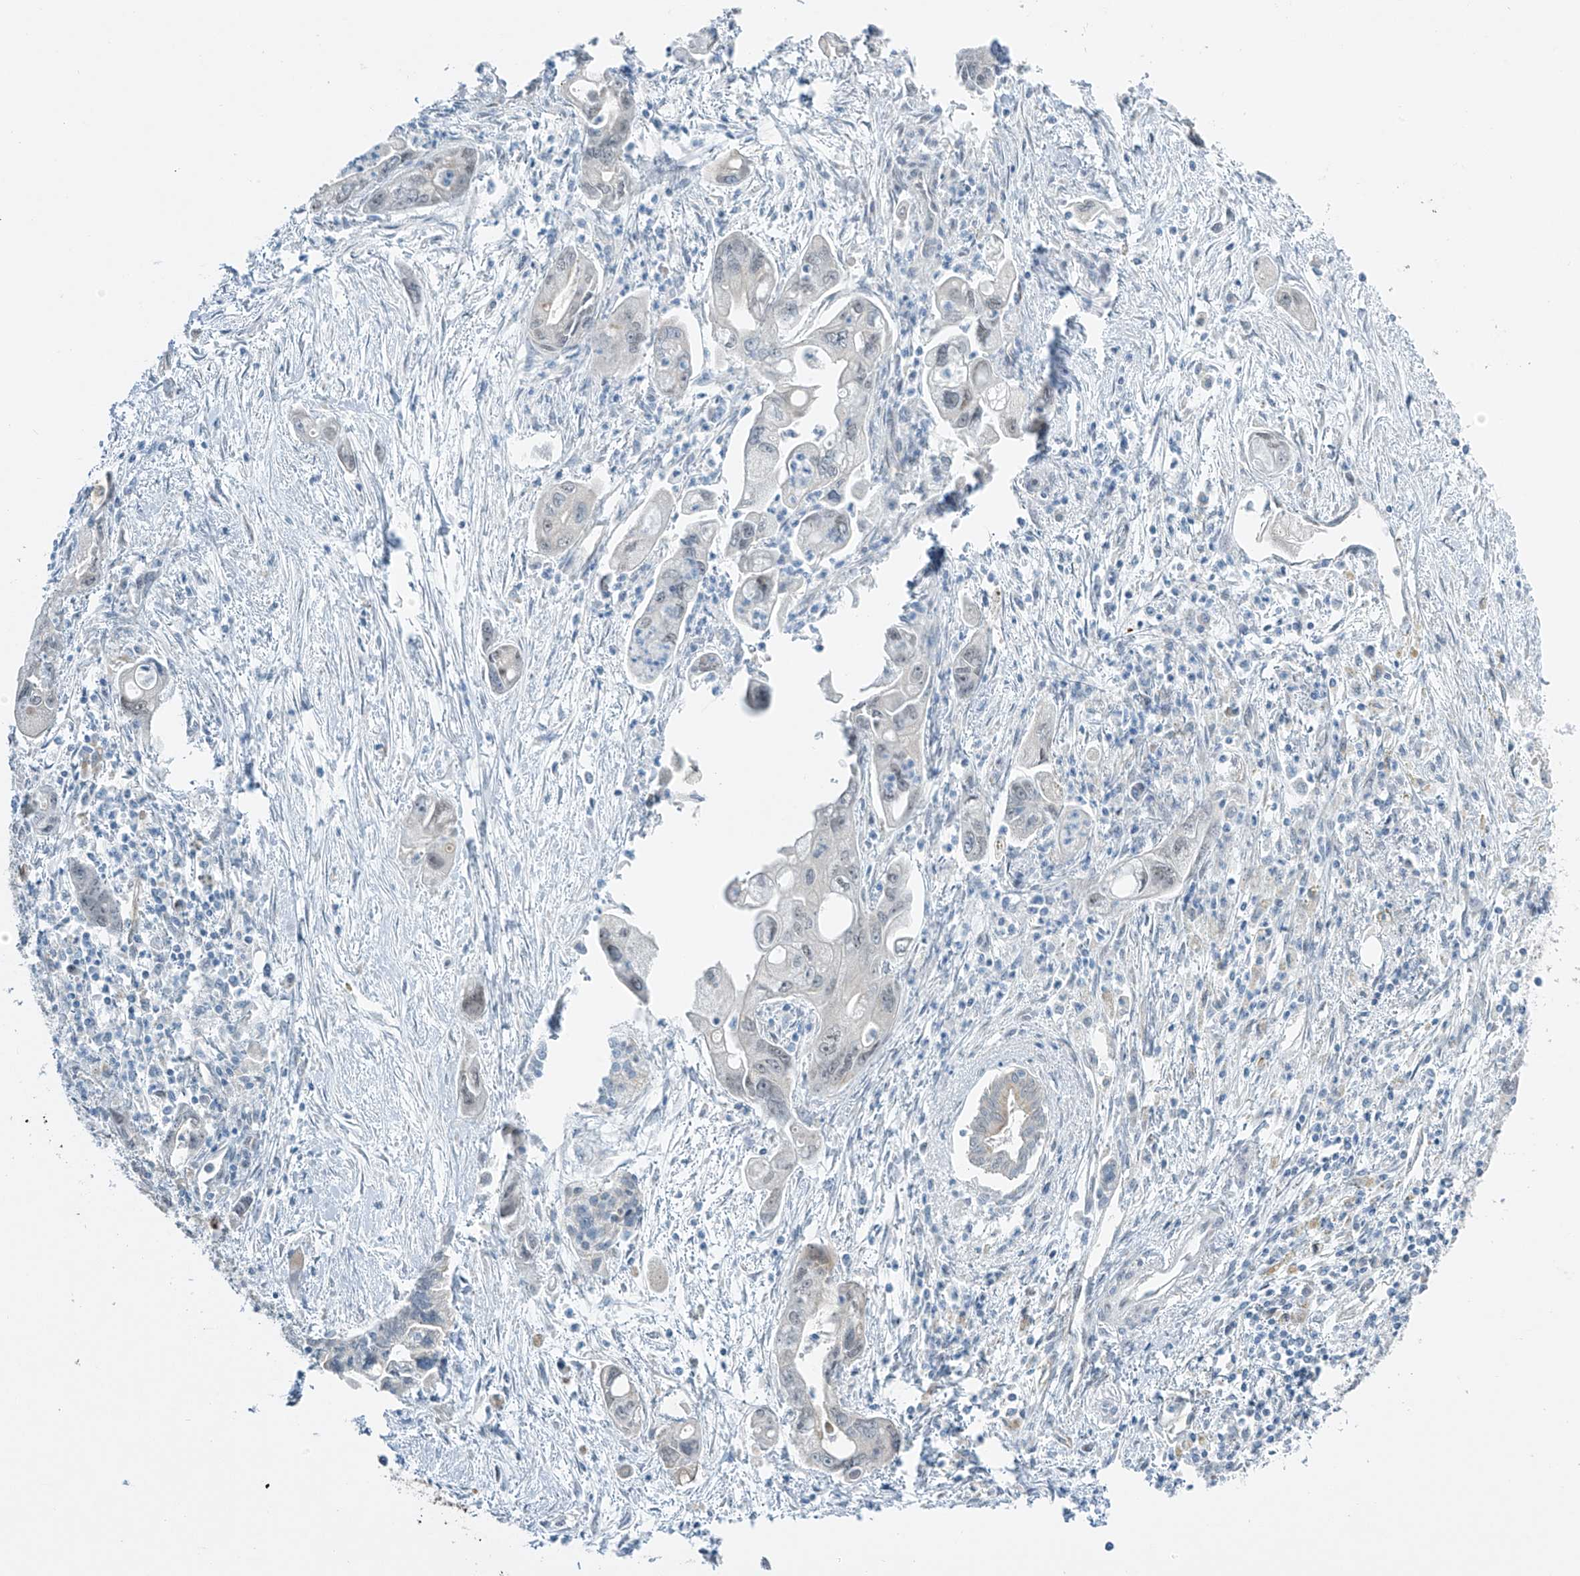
{"staining": {"intensity": "negative", "quantity": "none", "location": "none"}, "tissue": "pancreatic cancer", "cell_type": "Tumor cells", "image_type": "cancer", "snomed": [{"axis": "morphology", "description": "Adenocarcinoma, NOS"}, {"axis": "topography", "description": "Pancreas"}], "caption": "There is no significant positivity in tumor cells of pancreatic adenocarcinoma.", "gene": "SMDT1", "patient": {"sex": "male", "age": 70}}